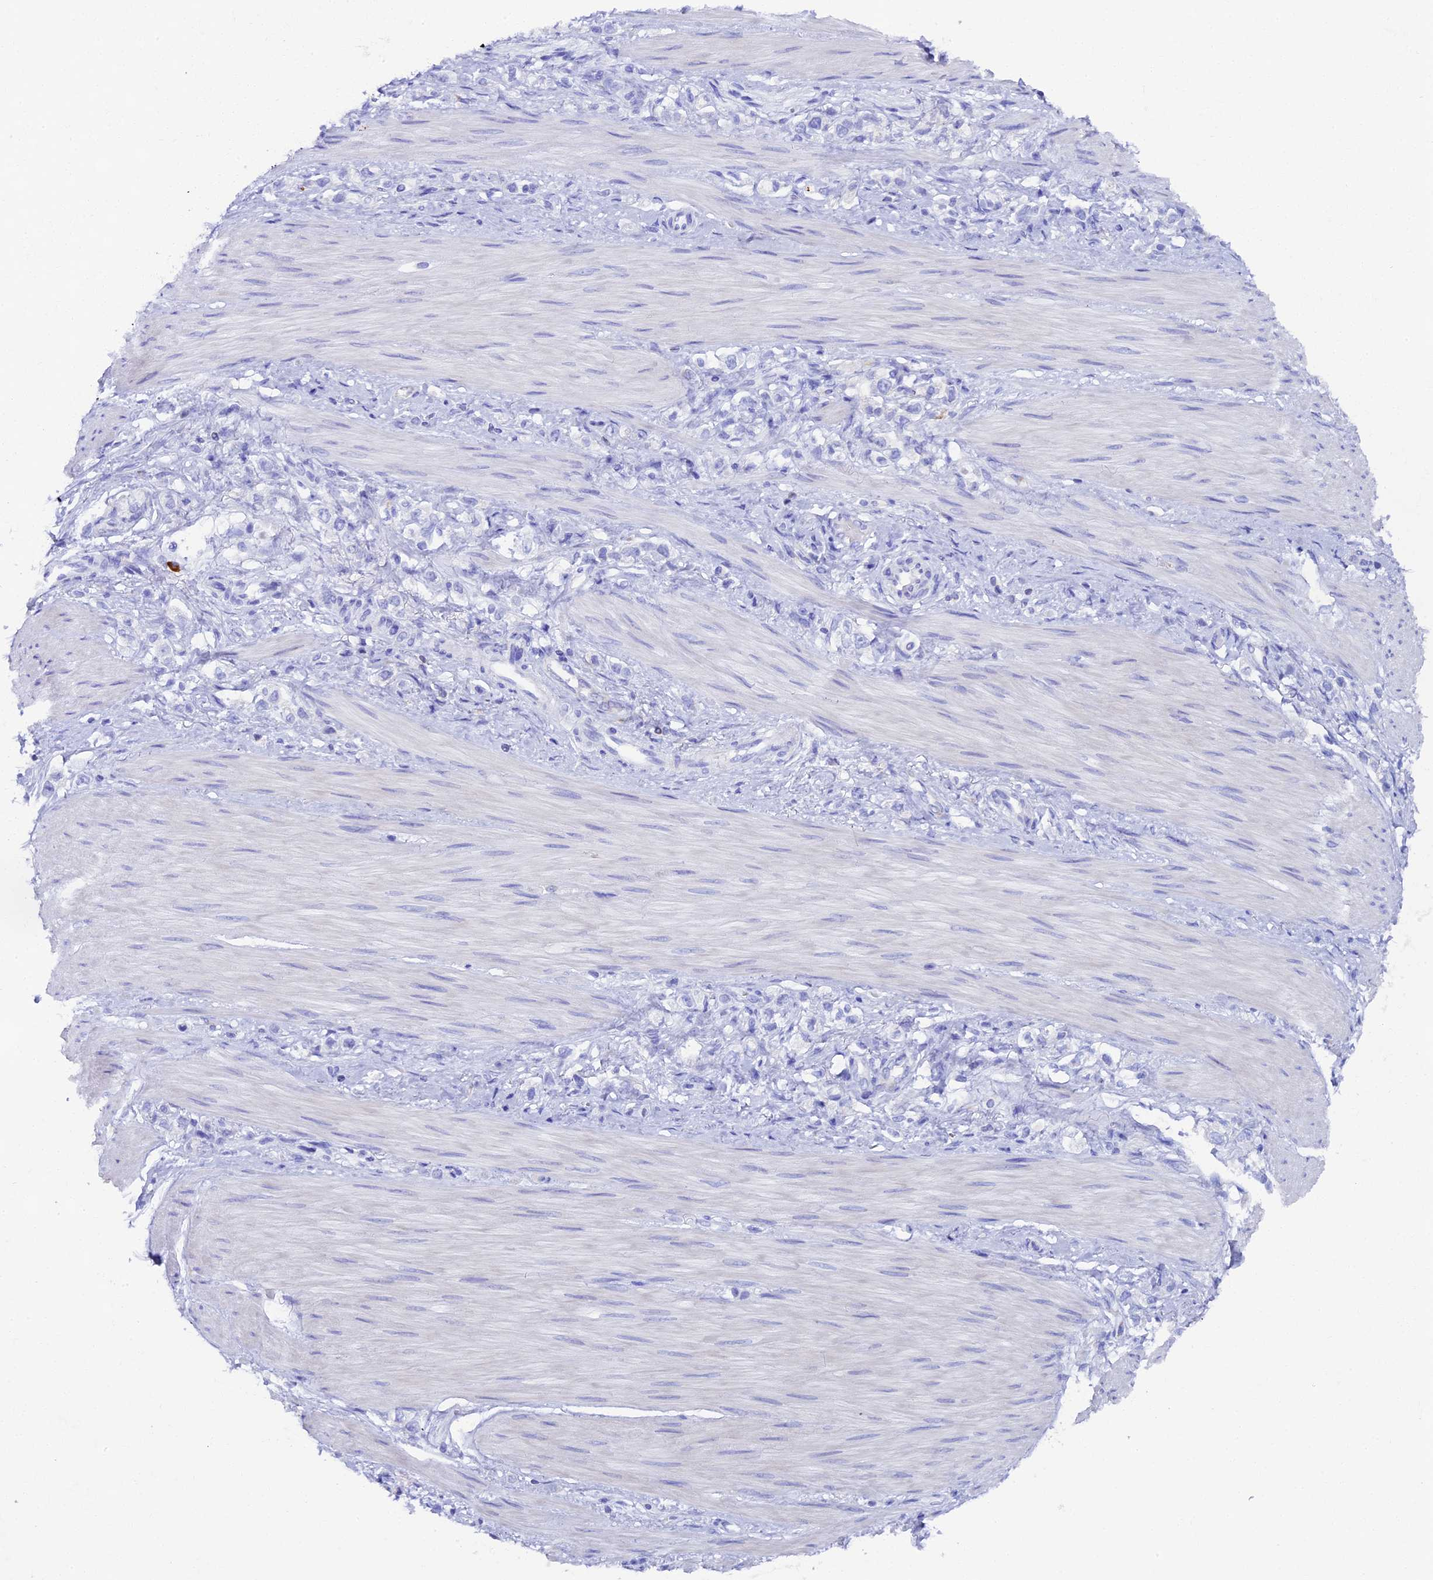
{"staining": {"intensity": "negative", "quantity": "none", "location": "none"}, "tissue": "stomach cancer", "cell_type": "Tumor cells", "image_type": "cancer", "snomed": [{"axis": "morphology", "description": "Adenocarcinoma, NOS"}, {"axis": "topography", "description": "Stomach"}], "caption": "This is an IHC micrograph of human stomach adenocarcinoma. There is no positivity in tumor cells.", "gene": "FKBP11", "patient": {"sex": "female", "age": 65}}